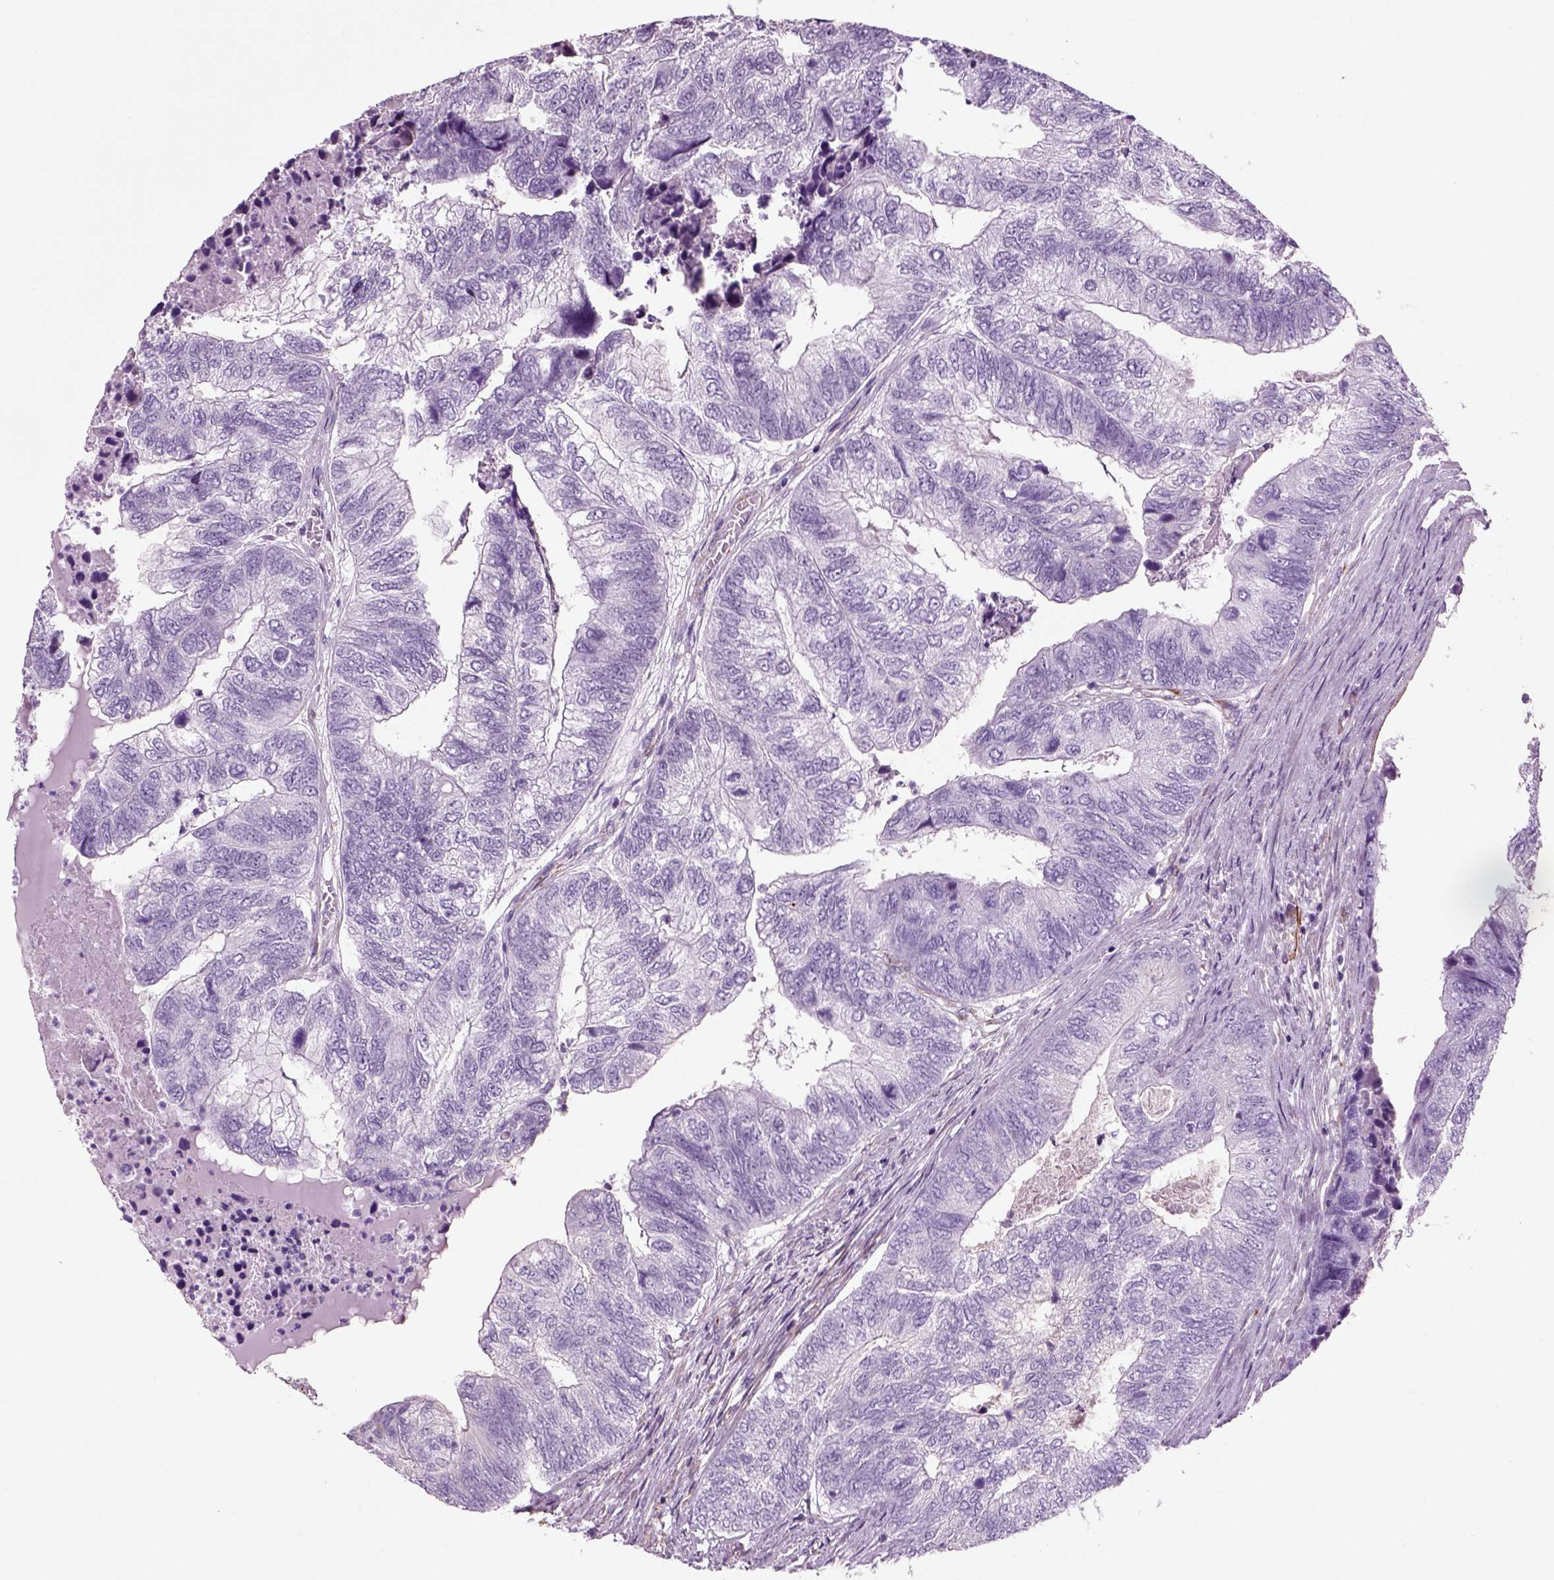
{"staining": {"intensity": "negative", "quantity": "none", "location": "none"}, "tissue": "colorectal cancer", "cell_type": "Tumor cells", "image_type": "cancer", "snomed": [{"axis": "morphology", "description": "Adenocarcinoma, NOS"}, {"axis": "topography", "description": "Colon"}], "caption": "DAB (3,3'-diaminobenzidine) immunohistochemical staining of colorectal adenocarcinoma exhibits no significant expression in tumor cells.", "gene": "ACER3", "patient": {"sex": "female", "age": 67}}